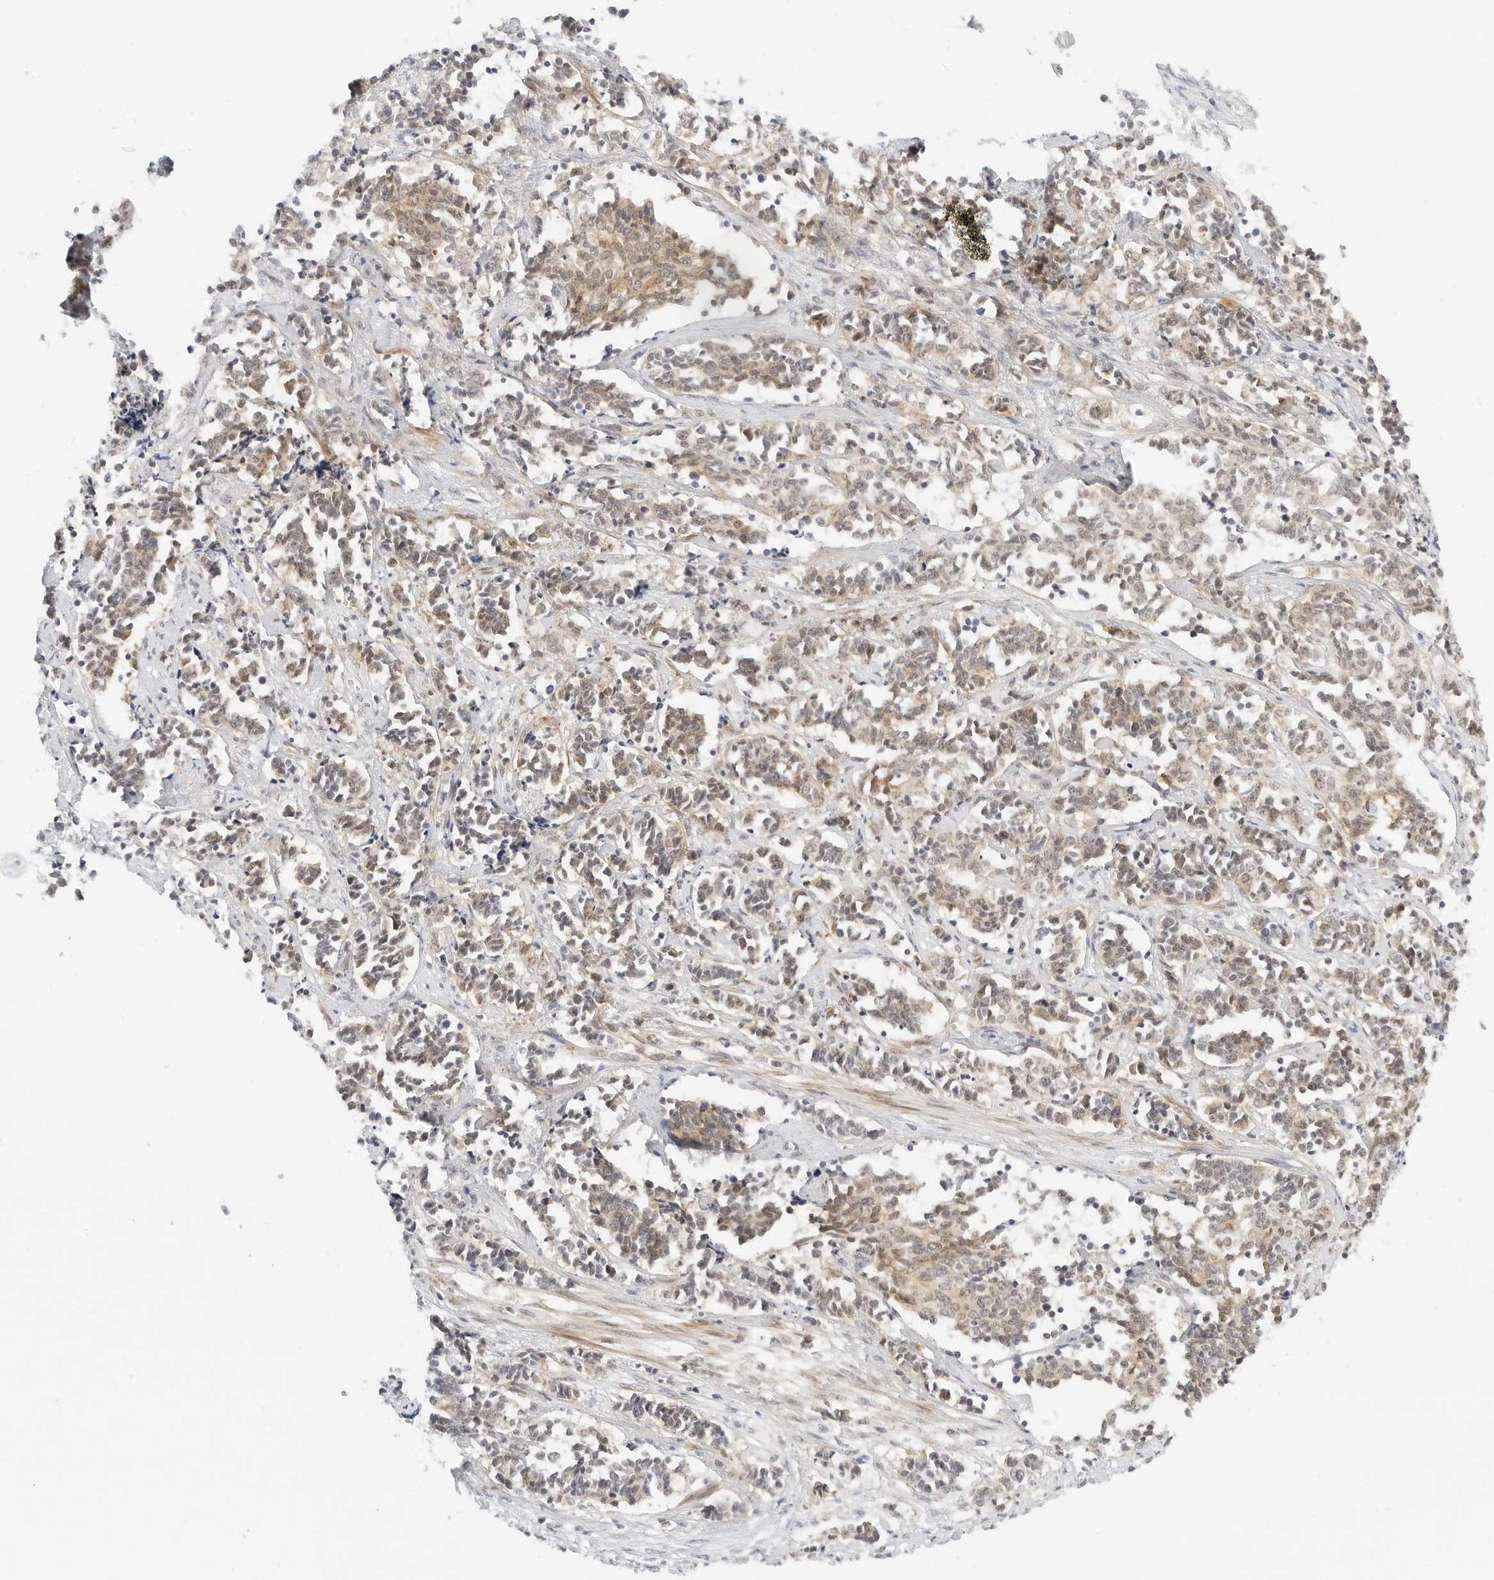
{"staining": {"intensity": "weak", "quantity": ">75%", "location": "cytoplasmic/membranous"}, "tissue": "cervical cancer", "cell_type": "Tumor cells", "image_type": "cancer", "snomed": [{"axis": "morphology", "description": "Normal tissue, NOS"}, {"axis": "morphology", "description": "Squamous cell carcinoma, NOS"}, {"axis": "topography", "description": "Cervix"}], "caption": "Tumor cells show low levels of weak cytoplasmic/membranous staining in approximately >75% of cells in cervical cancer.", "gene": "NEO1", "patient": {"sex": "female", "age": 35}}